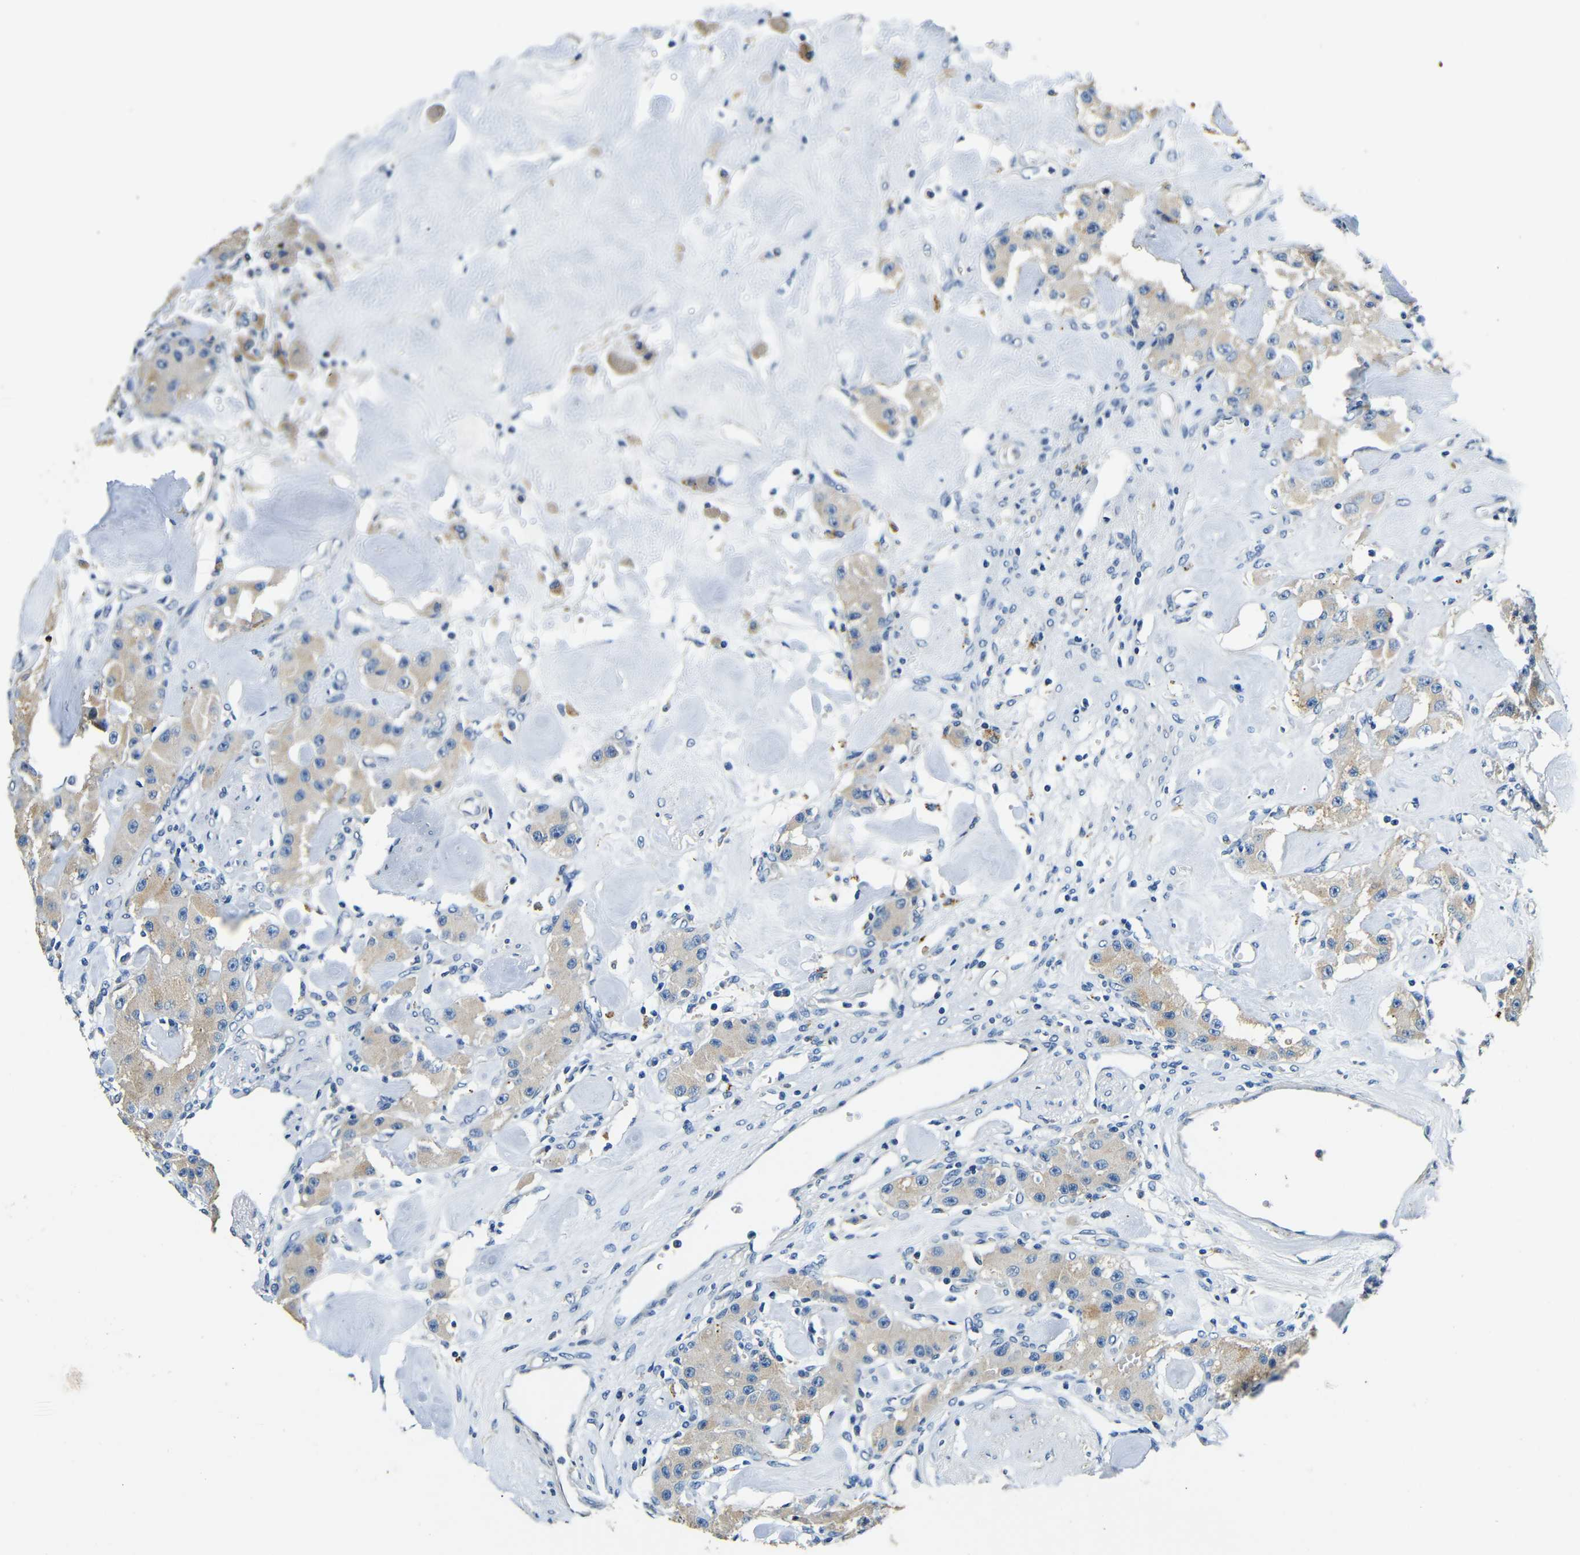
{"staining": {"intensity": "weak", "quantity": "25%-75%", "location": "cytoplasmic/membranous"}, "tissue": "carcinoid", "cell_type": "Tumor cells", "image_type": "cancer", "snomed": [{"axis": "morphology", "description": "Carcinoid, malignant, NOS"}, {"axis": "topography", "description": "Pancreas"}], "caption": "Human carcinoid stained with a brown dye shows weak cytoplasmic/membranous positive positivity in about 25%-75% of tumor cells.", "gene": "FMO5", "patient": {"sex": "male", "age": 41}}